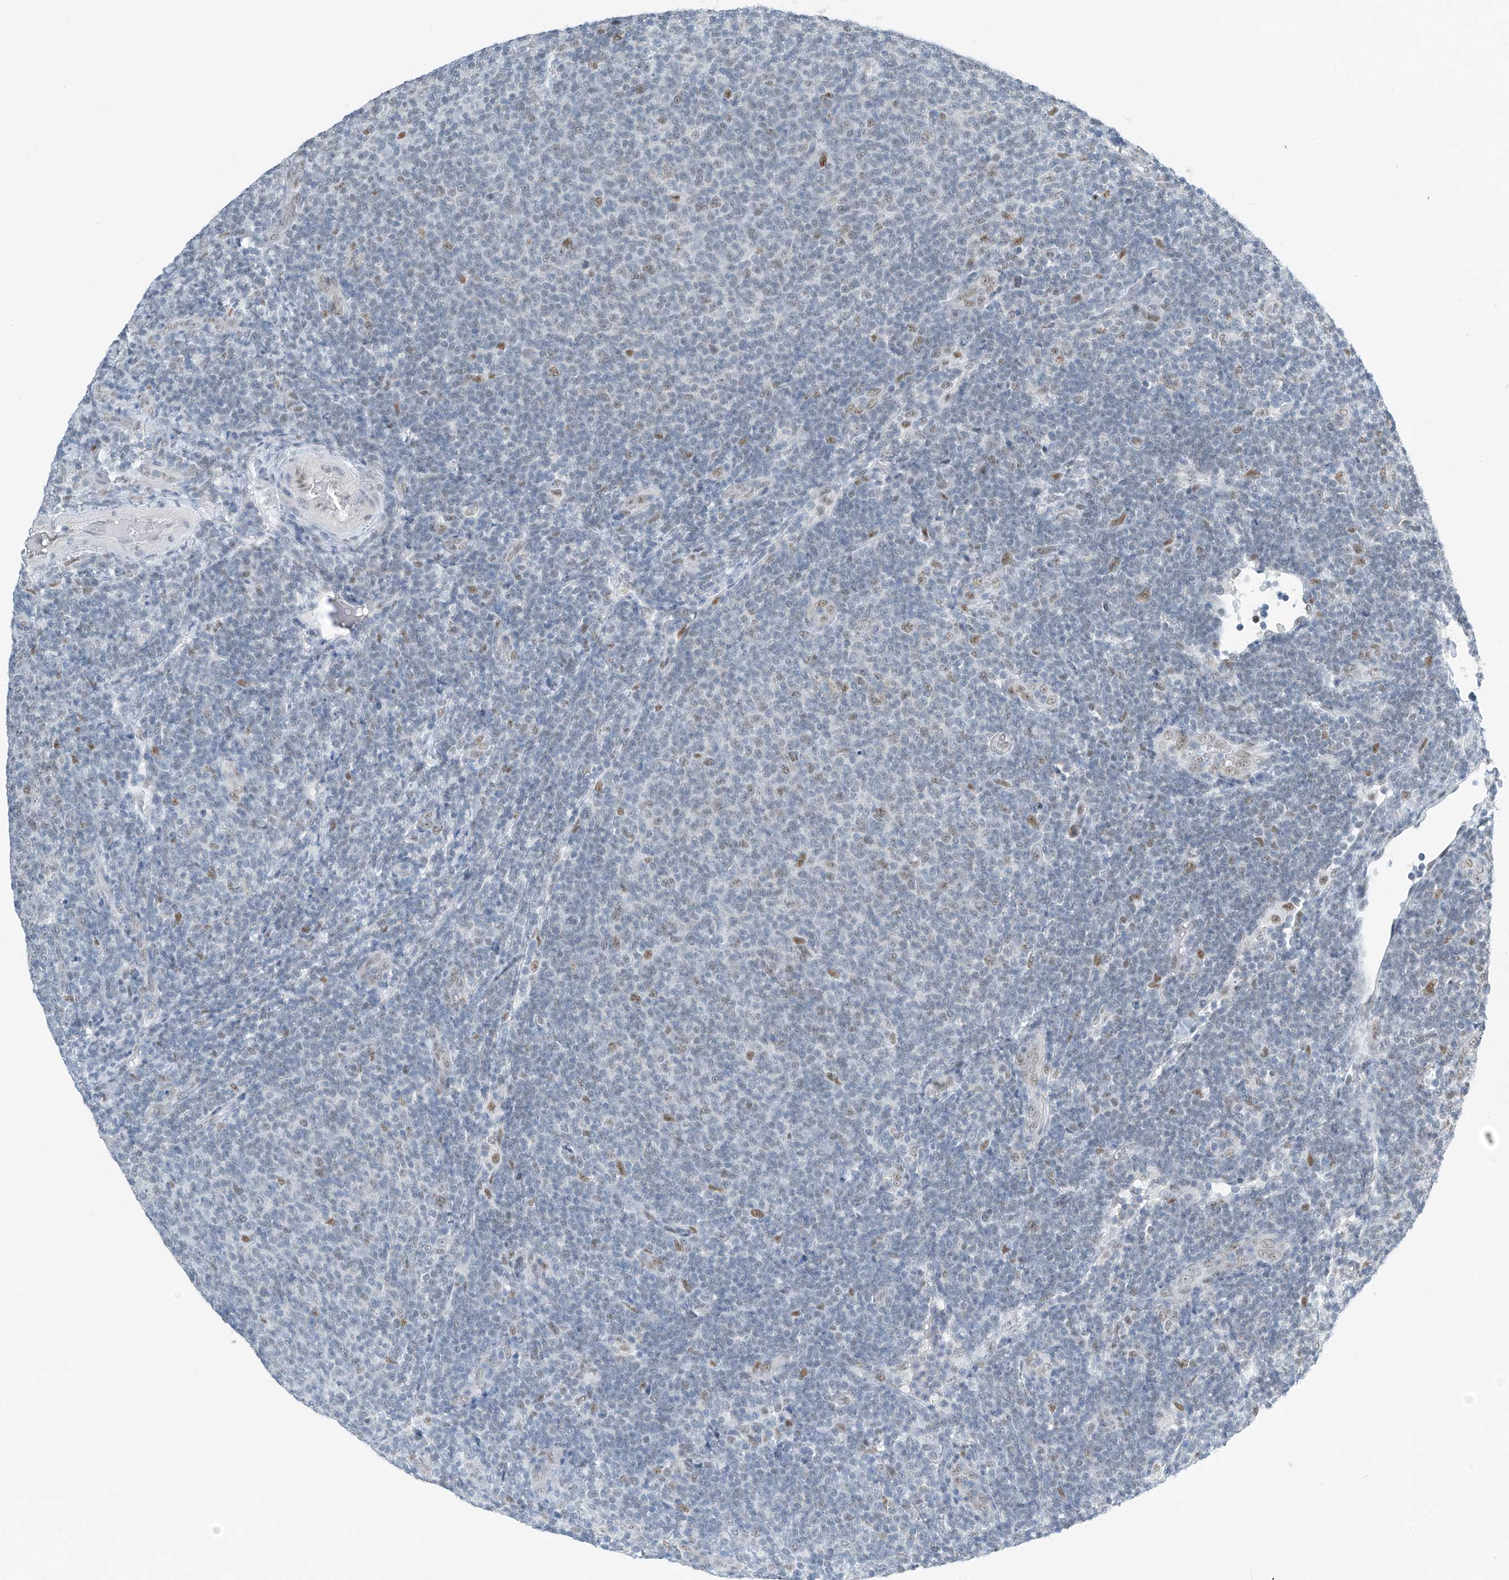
{"staining": {"intensity": "negative", "quantity": "none", "location": "none"}, "tissue": "lymphoma", "cell_type": "Tumor cells", "image_type": "cancer", "snomed": [{"axis": "morphology", "description": "Malignant lymphoma, non-Hodgkin's type, Low grade"}, {"axis": "topography", "description": "Lymph node"}], "caption": "Immunohistochemistry photomicrograph of lymphoma stained for a protein (brown), which demonstrates no staining in tumor cells.", "gene": "TAF8", "patient": {"sex": "male", "age": 66}}